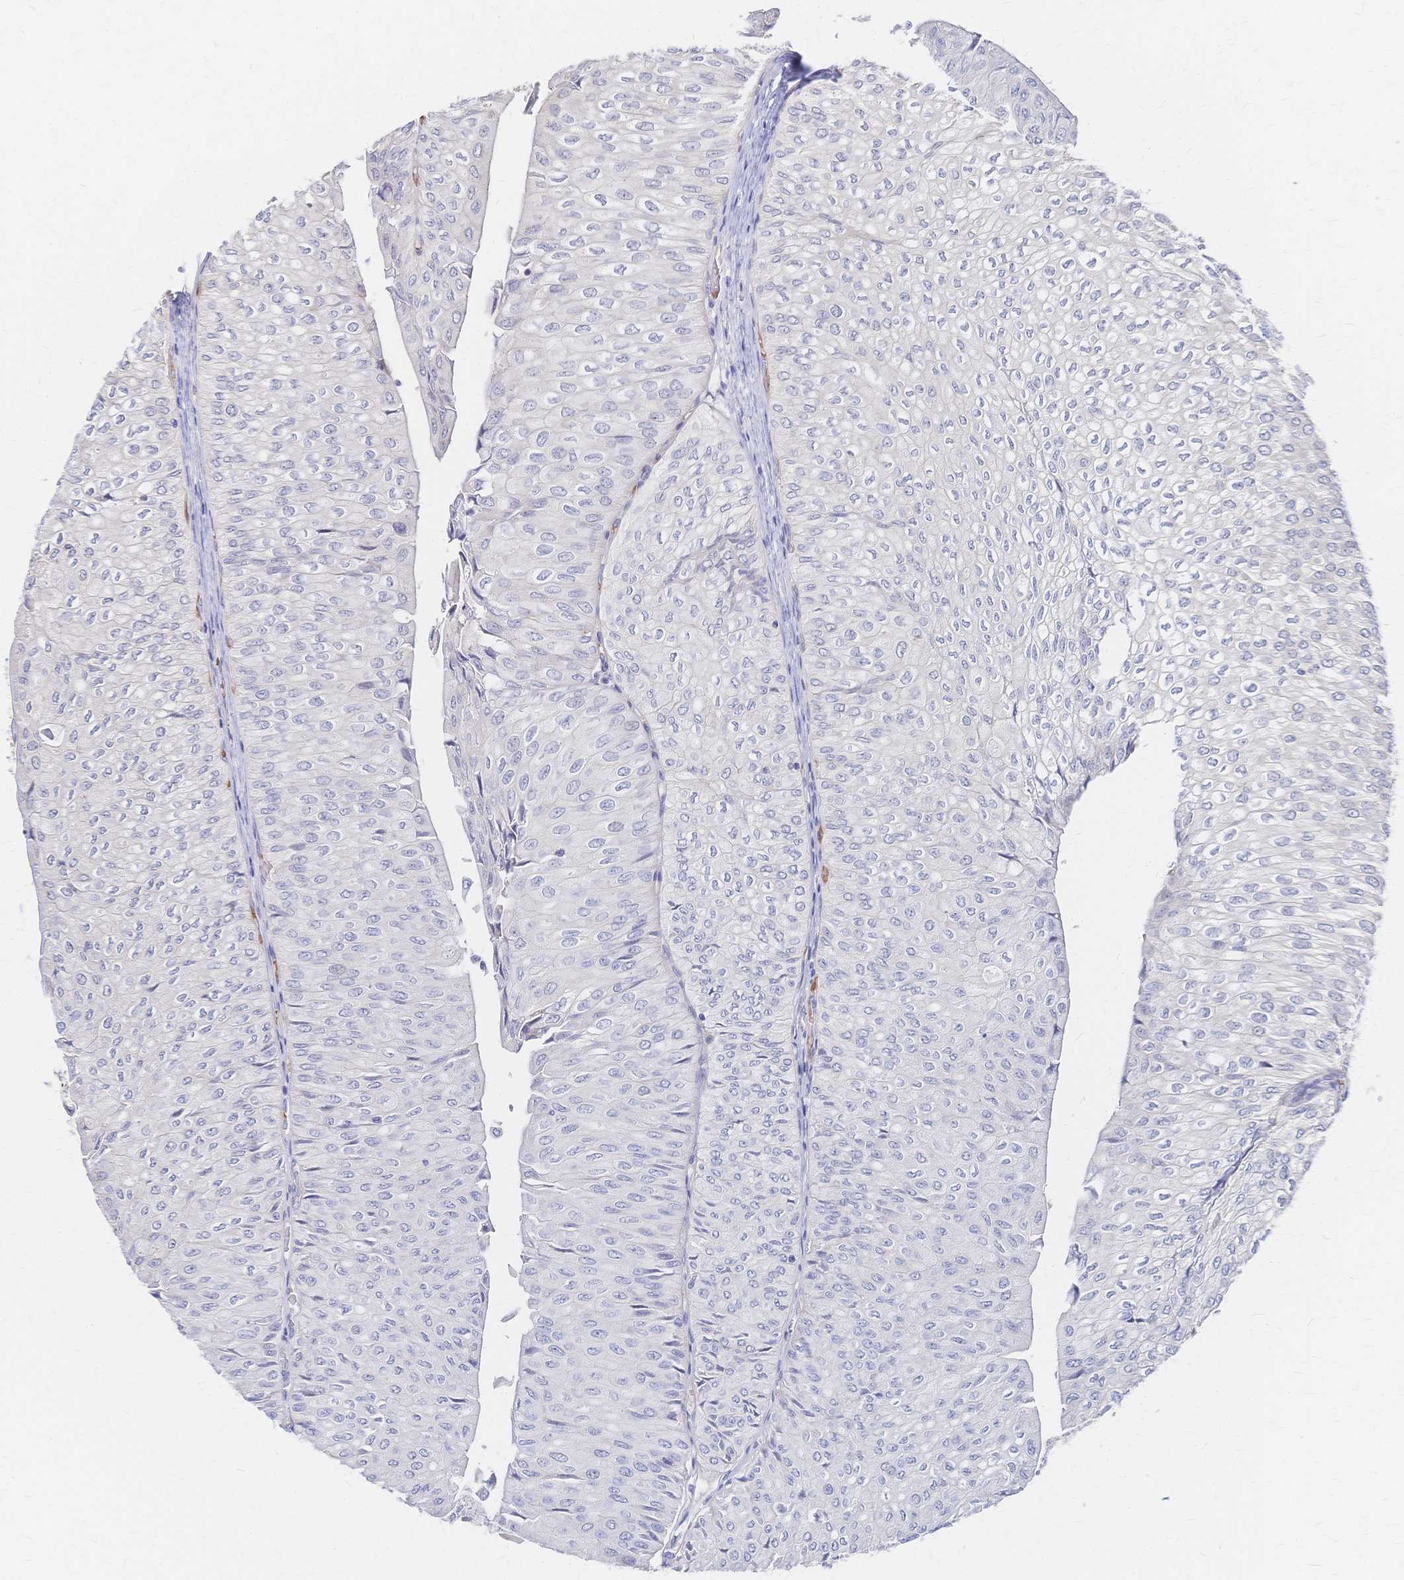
{"staining": {"intensity": "negative", "quantity": "none", "location": "none"}, "tissue": "urothelial cancer", "cell_type": "Tumor cells", "image_type": "cancer", "snomed": [{"axis": "morphology", "description": "Urothelial carcinoma, NOS"}, {"axis": "topography", "description": "Urinary bladder"}], "caption": "Urothelial cancer was stained to show a protein in brown. There is no significant positivity in tumor cells.", "gene": "SLC5A1", "patient": {"sex": "male", "age": 62}}